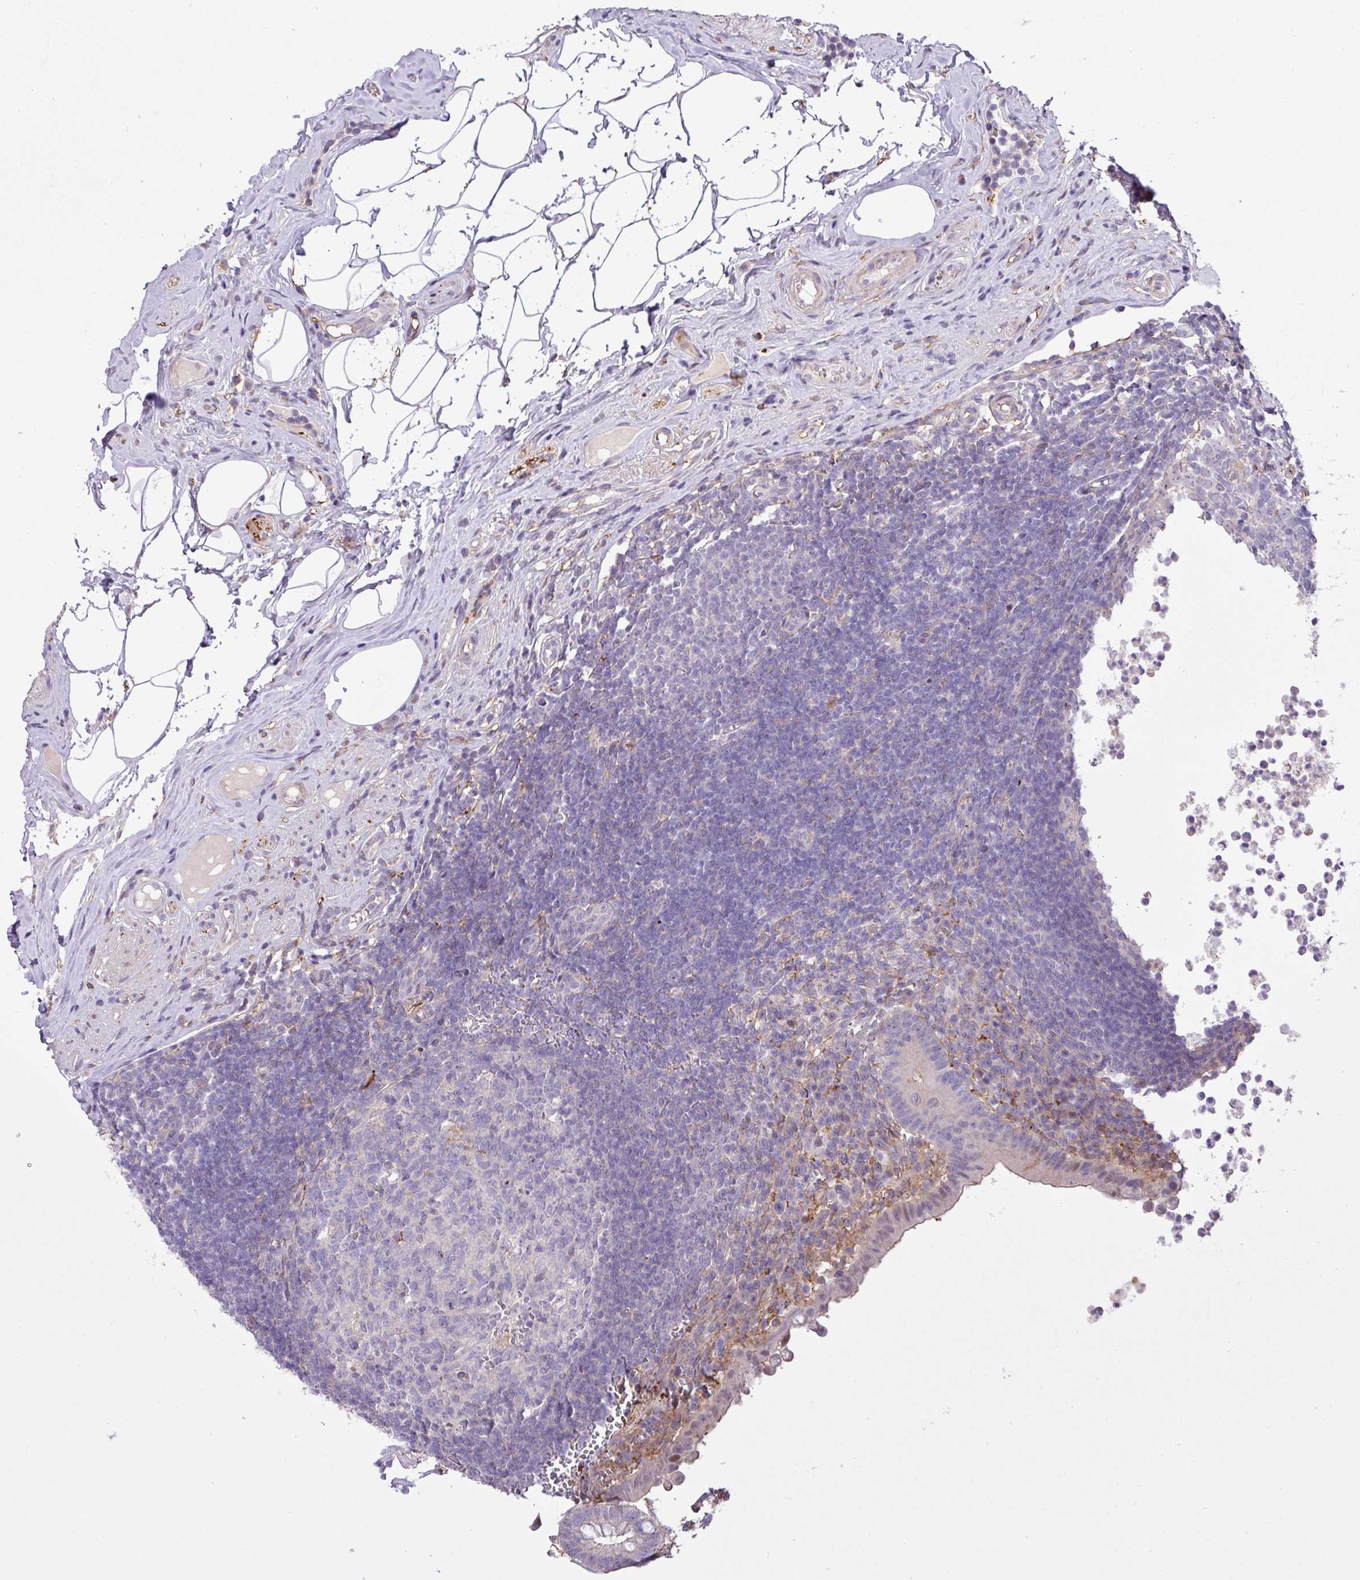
{"staining": {"intensity": "negative", "quantity": "none", "location": "none"}, "tissue": "appendix", "cell_type": "Glandular cells", "image_type": "normal", "snomed": [{"axis": "morphology", "description": "Normal tissue, NOS"}, {"axis": "topography", "description": "Appendix"}], "caption": "The immunohistochemistry (IHC) histopathology image has no significant staining in glandular cells of appendix.", "gene": "RPP25L", "patient": {"sex": "female", "age": 56}}